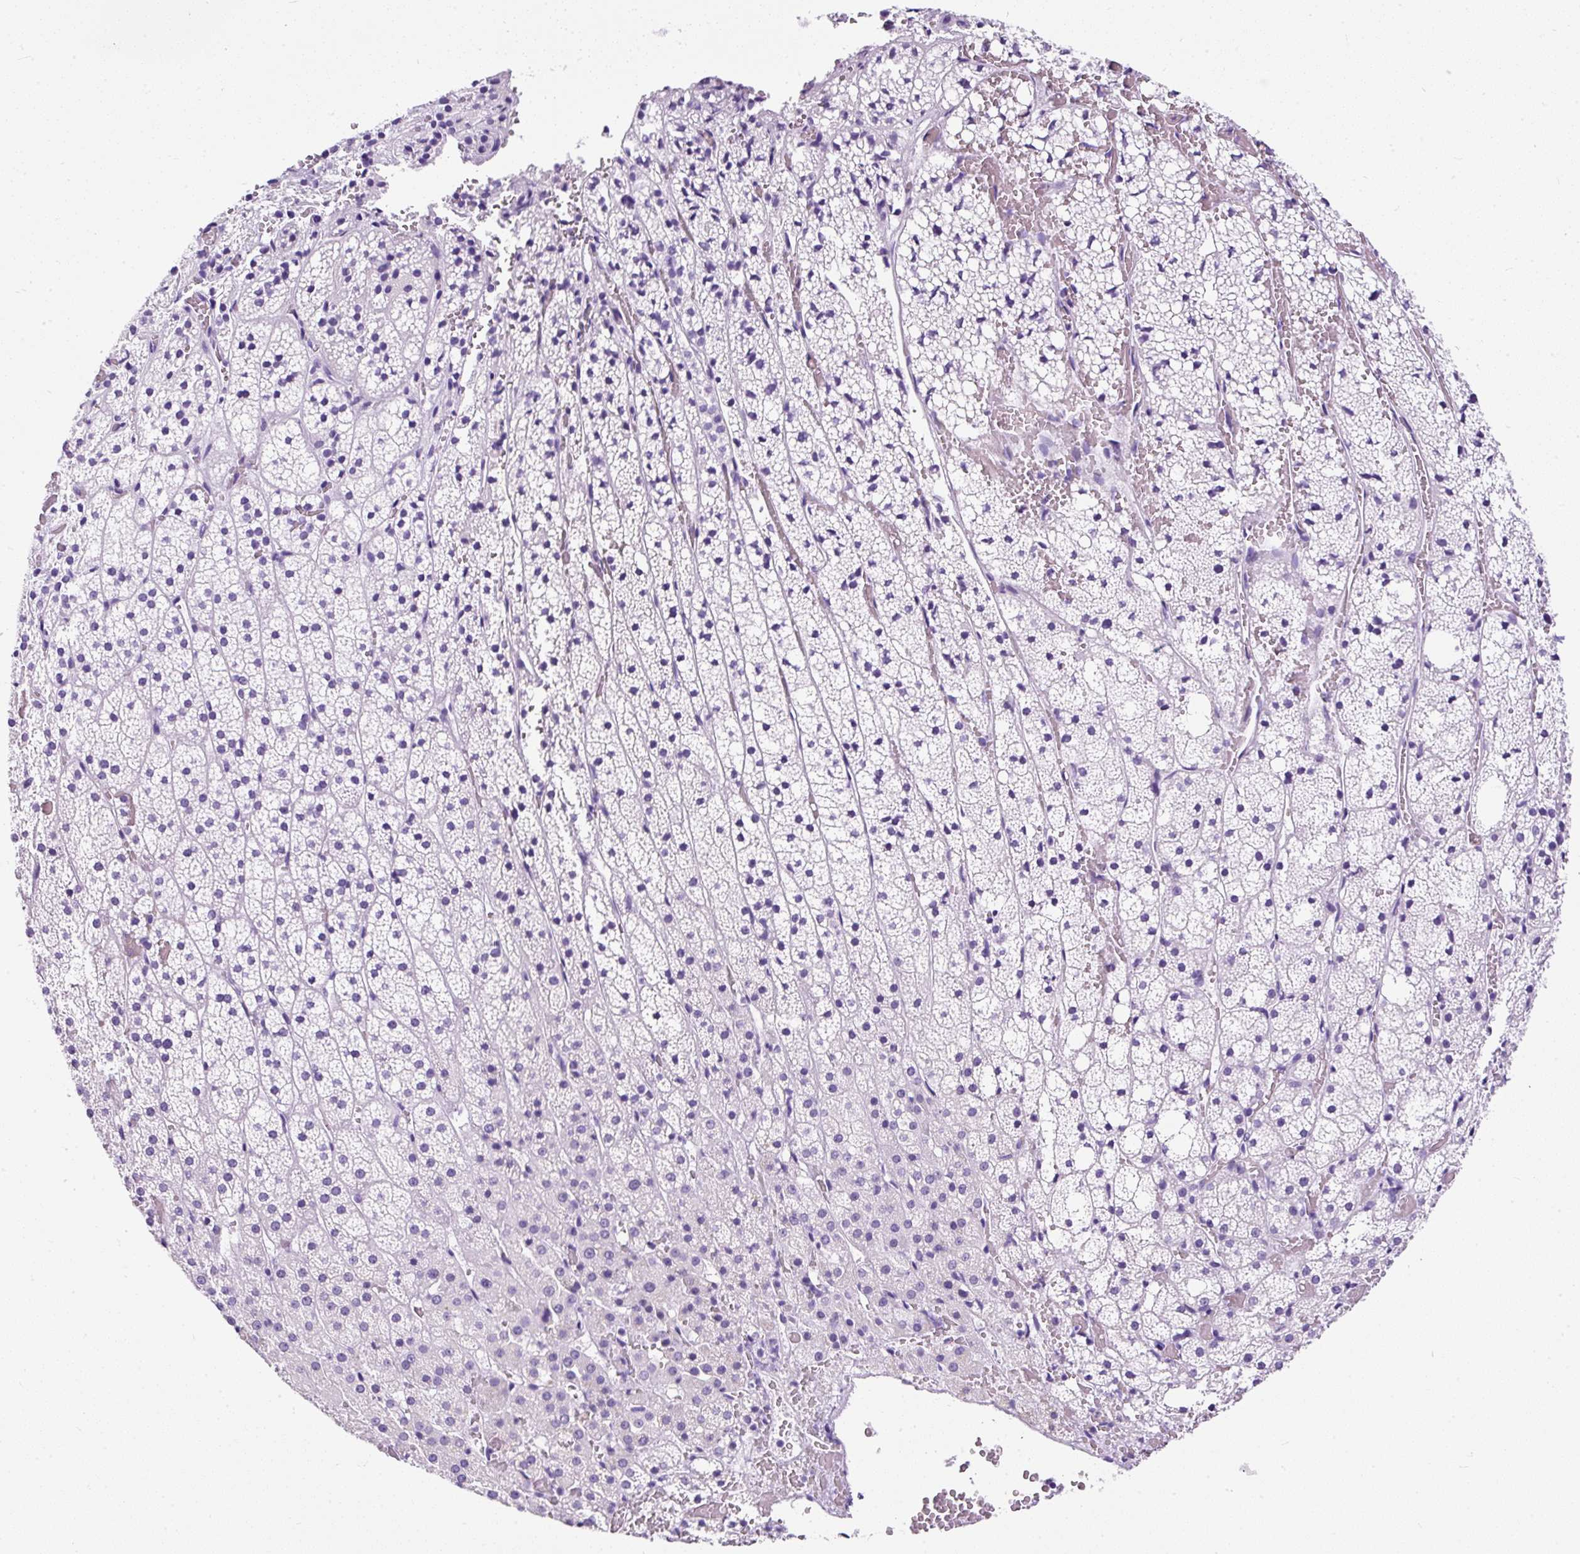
{"staining": {"intensity": "negative", "quantity": "none", "location": "none"}, "tissue": "adrenal gland", "cell_type": "Glandular cells", "image_type": "normal", "snomed": [{"axis": "morphology", "description": "Normal tissue, NOS"}, {"axis": "topography", "description": "Adrenal gland"}], "caption": "Micrograph shows no significant protein staining in glandular cells of benign adrenal gland. (DAB (3,3'-diaminobenzidine) immunohistochemistry with hematoxylin counter stain).", "gene": "NTS", "patient": {"sex": "male", "age": 53}}